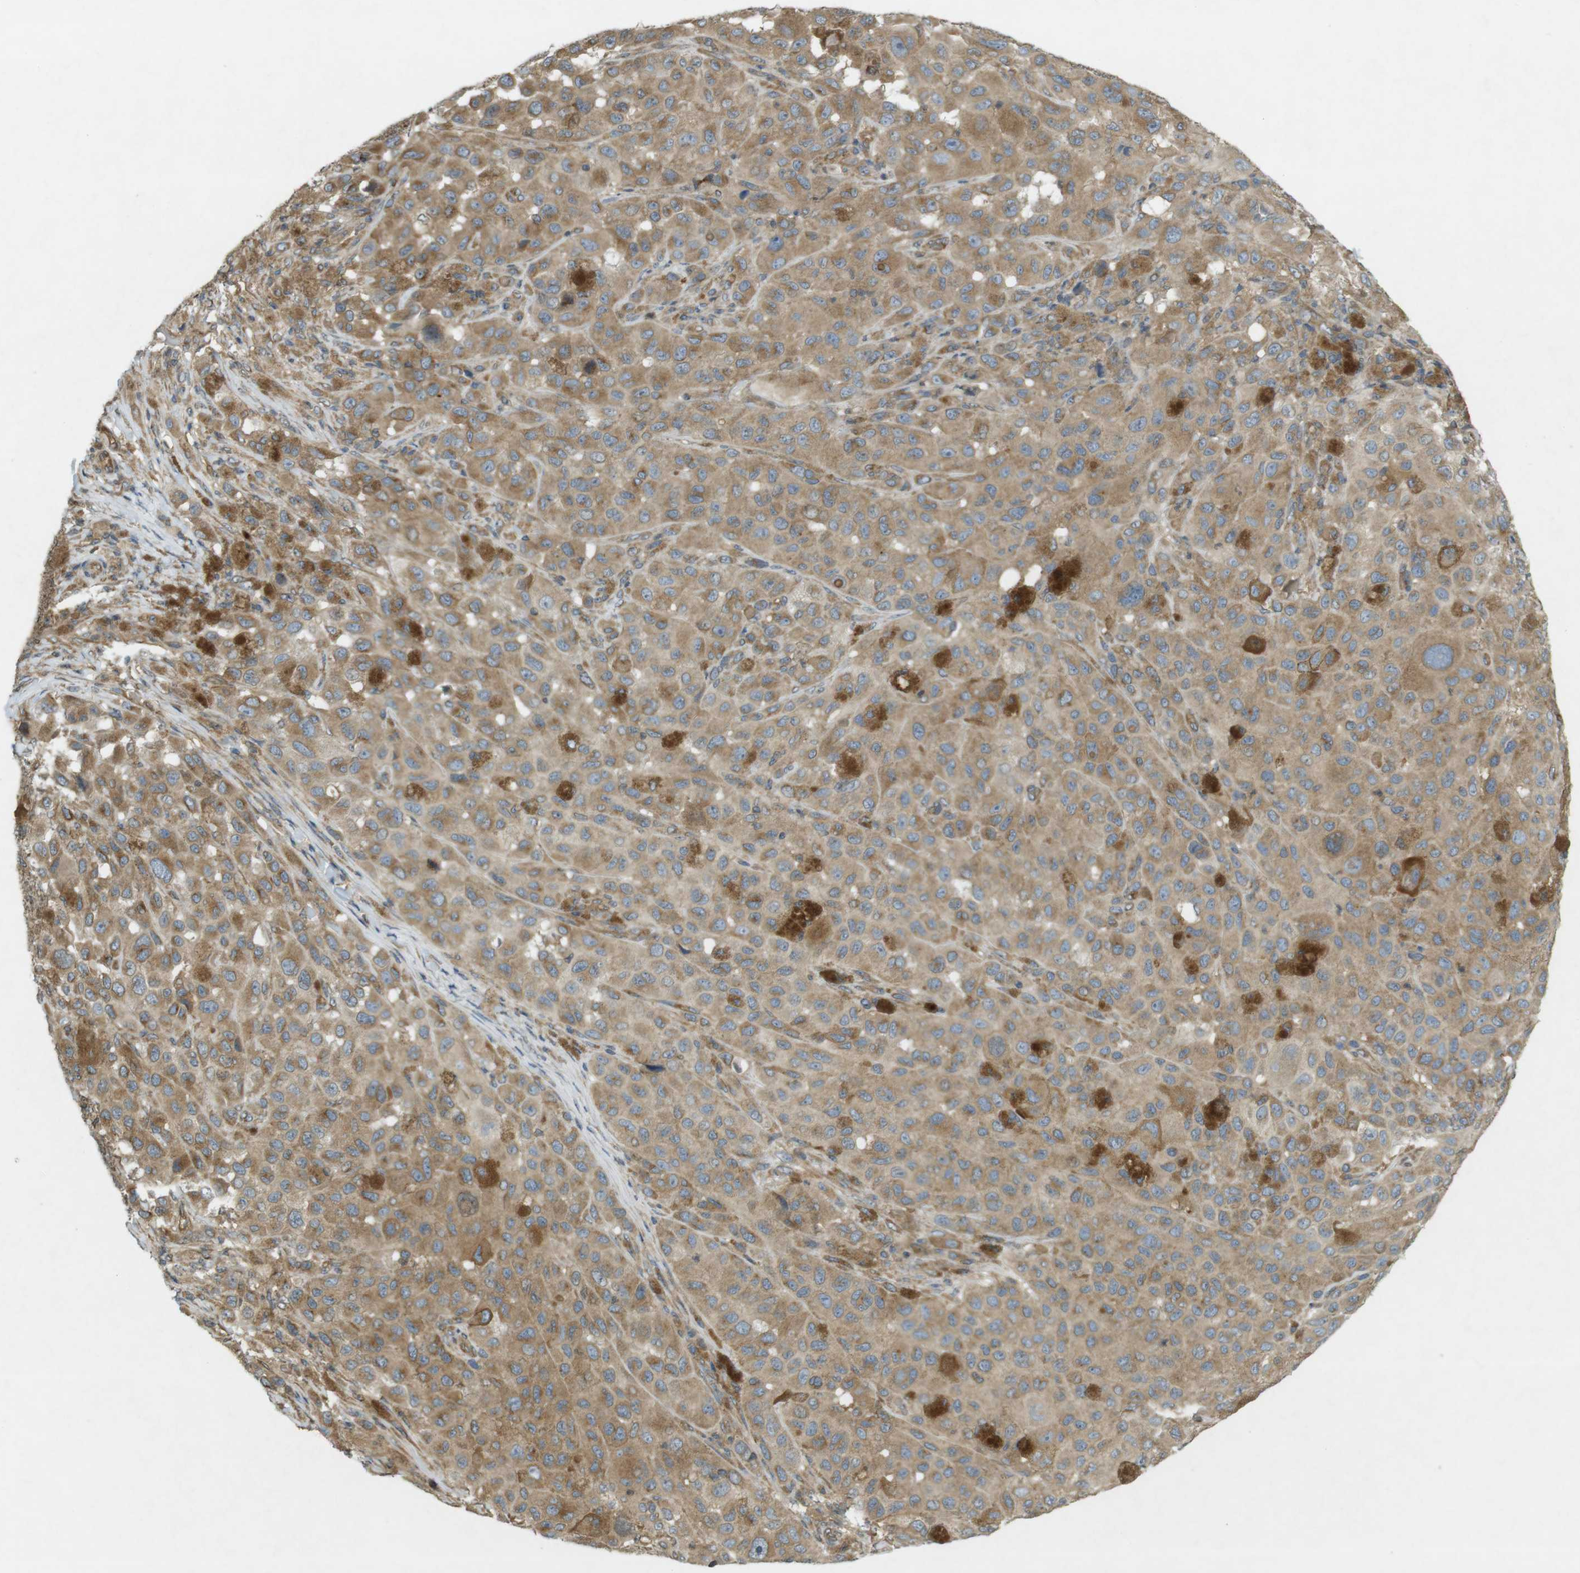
{"staining": {"intensity": "moderate", "quantity": ">75%", "location": "cytoplasmic/membranous"}, "tissue": "melanoma", "cell_type": "Tumor cells", "image_type": "cancer", "snomed": [{"axis": "morphology", "description": "Malignant melanoma, NOS"}, {"axis": "topography", "description": "Skin"}], "caption": "This image exhibits melanoma stained with immunohistochemistry to label a protein in brown. The cytoplasmic/membranous of tumor cells show moderate positivity for the protein. Nuclei are counter-stained blue.", "gene": "KIF5B", "patient": {"sex": "male", "age": 96}}